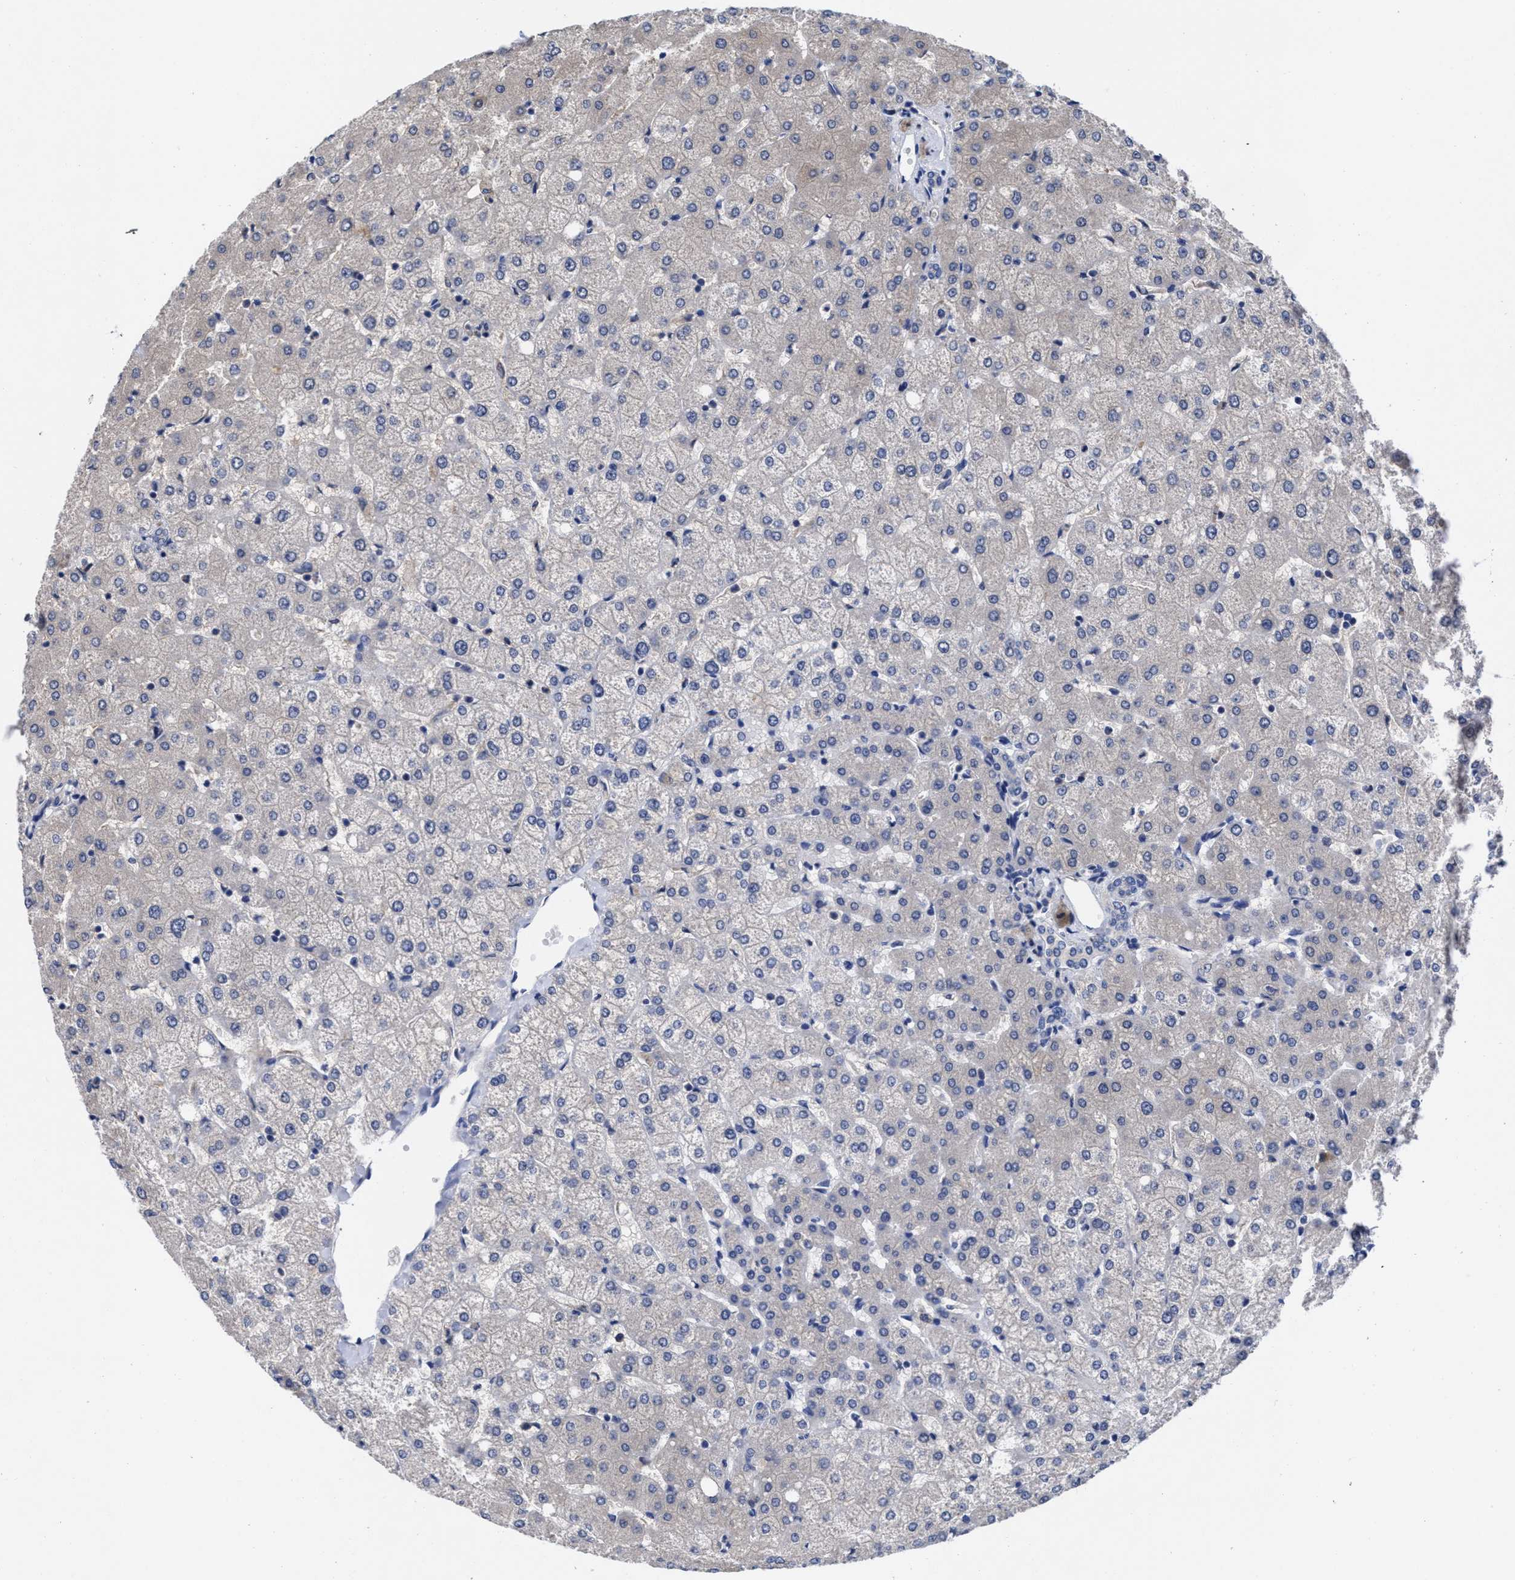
{"staining": {"intensity": "negative", "quantity": "none", "location": "none"}, "tissue": "liver", "cell_type": "Cholangiocytes", "image_type": "normal", "snomed": [{"axis": "morphology", "description": "Normal tissue, NOS"}, {"axis": "topography", "description": "Liver"}], "caption": "Immunohistochemical staining of normal liver demonstrates no significant positivity in cholangiocytes.", "gene": "TXNDC17", "patient": {"sex": "female", "age": 54}}